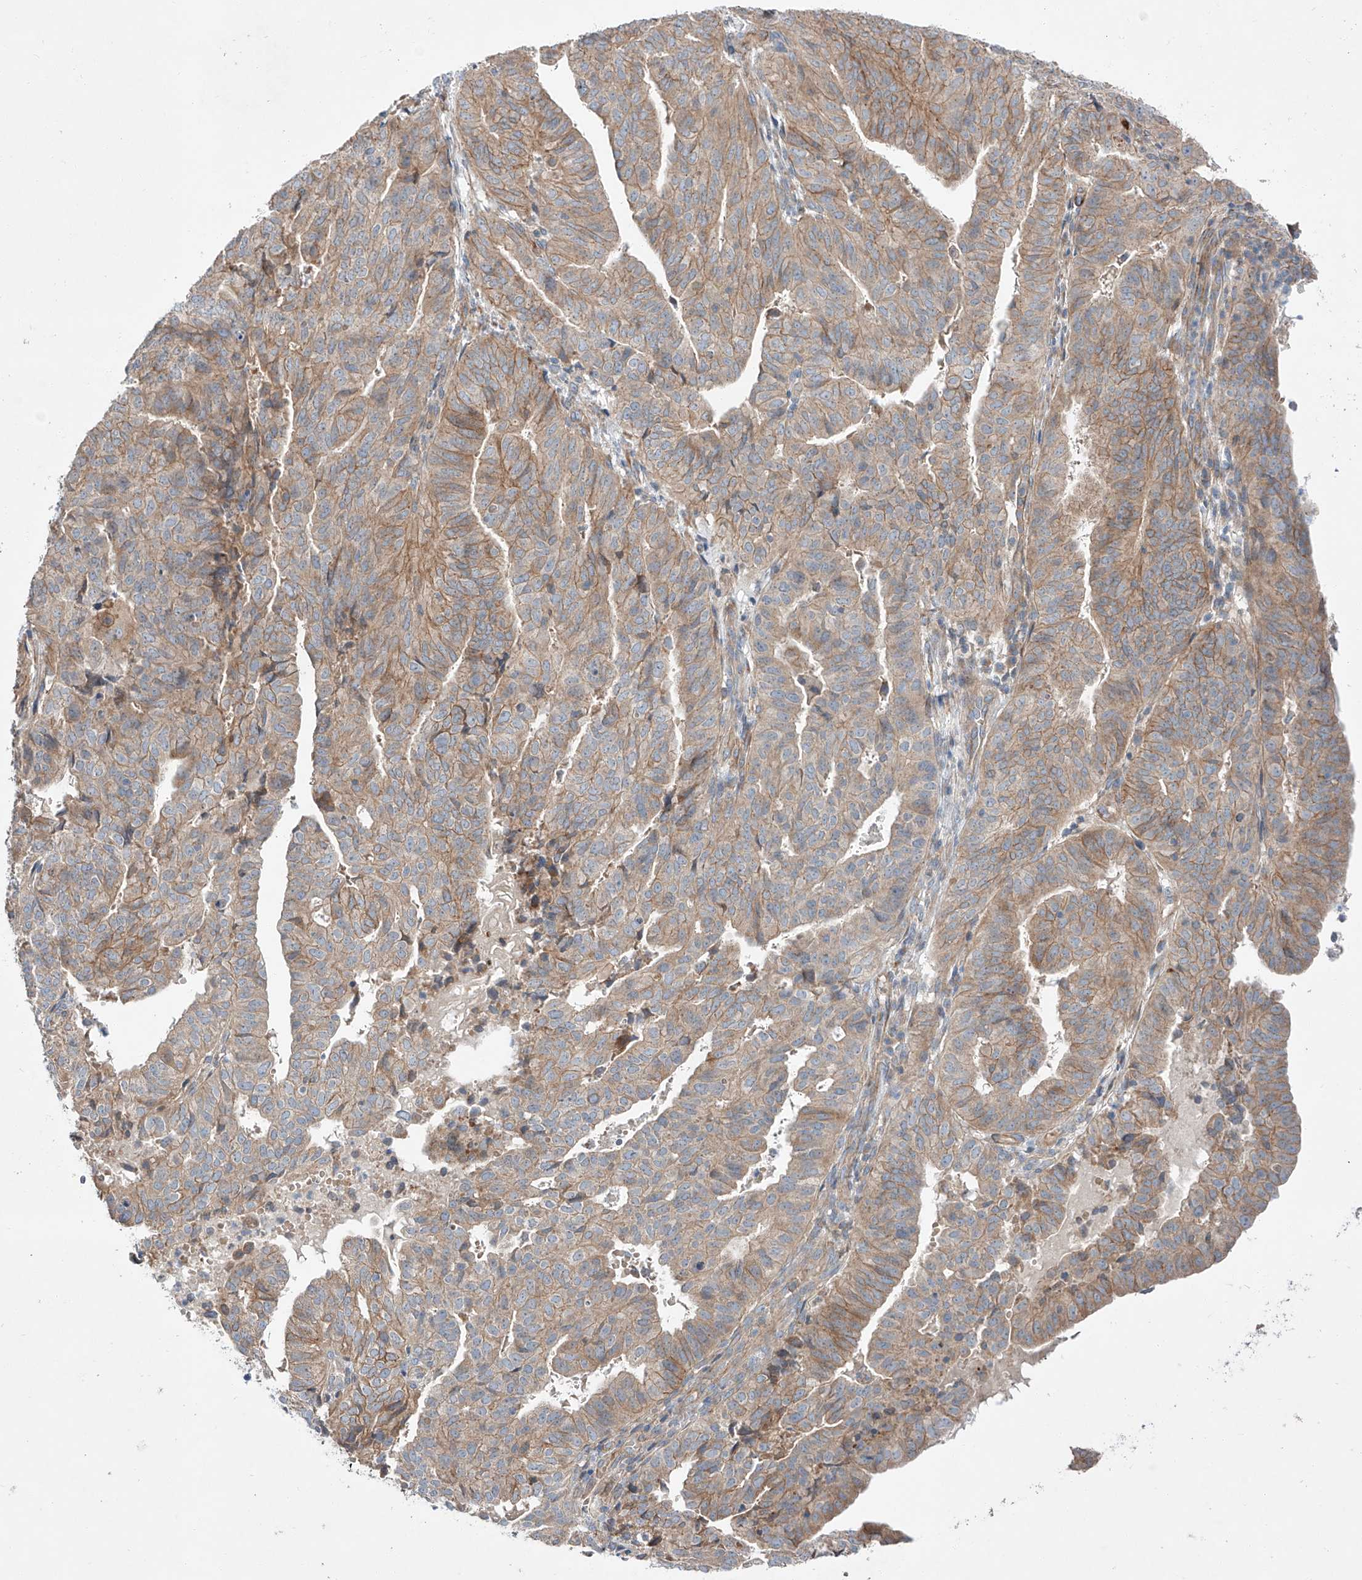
{"staining": {"intensity": "moderate", "quantity": "25%-75%", "location": "cytoplasmic/membranous"}, "tissue": "endometrial cancer", "cell_type": "Tumor cells", "image_type": "cancer", "snomed": [{"axis": "morphology", "description": "Adenocarcinoma, NOS"}, {"axis": "topography", "description": "Uterus"}], "caption": "Tumor cells demonstrate medium levels of moderate cytoplasmic/membranous staining in approximately 25%-75% of cells in adenocarcinoma (endometrial).", "gene": "MINDY4", "patient": {"sex": "female", "age": 77}}